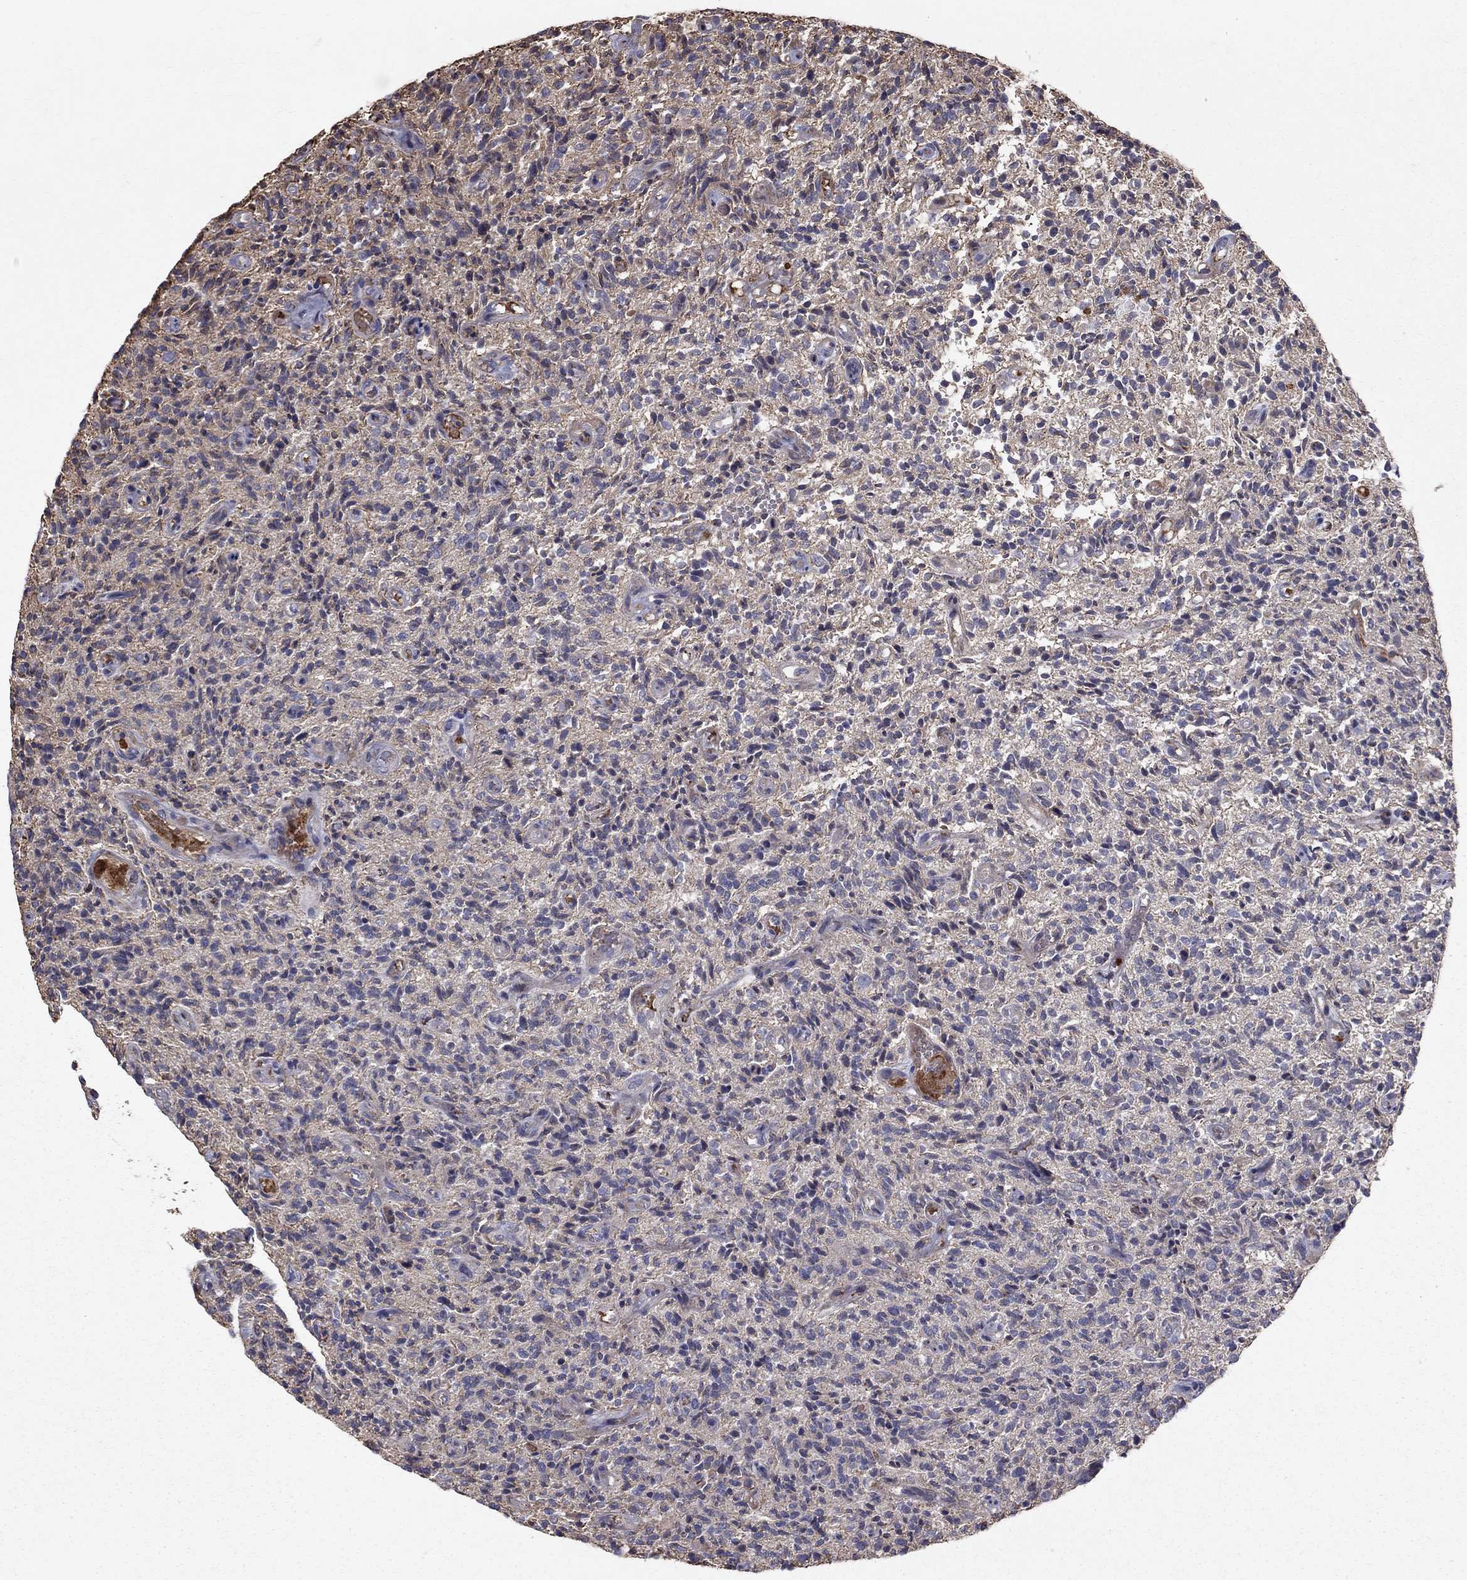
{"staining": {"intensity": "negative", "quantity": "none", "location": "none"}, "tissue": "glioma", "cell_type": "Tumor cells", "image_type": "cancer", "snomed": [{"axis": "morphology", "description": "Glioma, malignant, High grade"}, {"axis": "topography", "description": "Brain"}], "caption": "The micrograph demonstrates no staining of tumor cells in malignant glioma (high-grade).", "gene": "NDUFS8", "patient": {"sex": "male", "age": 64}}